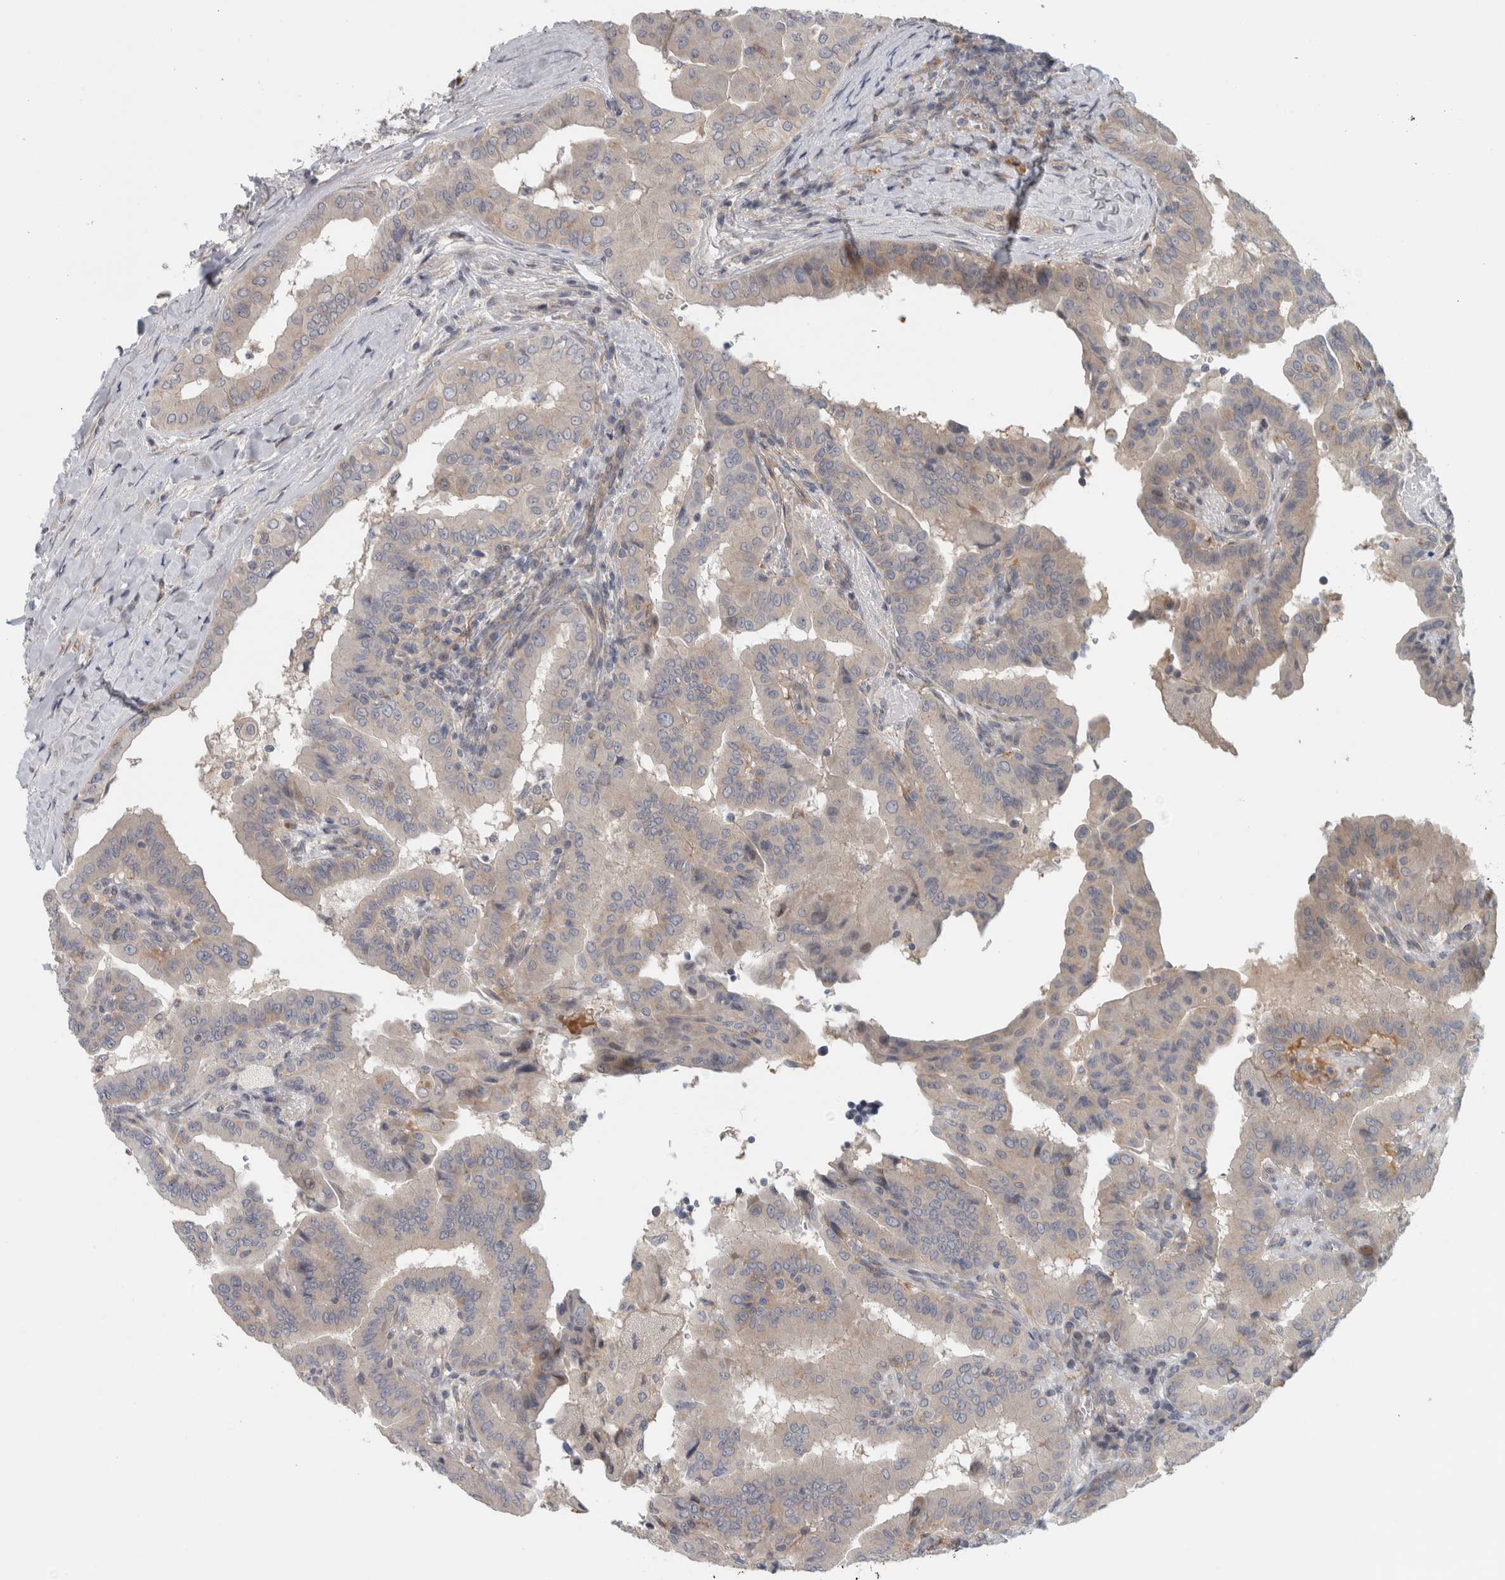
{"staining": {"intensity": "weak", "quantity": "<25%", "location": "cytoplasmic/membranous"}, "tissue": "thyroid cancer", "cell_type": "Tumor cells", "image_type": "cancer", "snomed": [{"axis": "morphology", "description": "Papillary adenocarcinoma, NOS"}, {"axis": "topography", "description": "Thyroid gland"}], "caption": "Tumor cells show no significant staining in thyroid papillary adenocarcinoma.", "gene": "ZNF804B", "patient": {"sex": "male", "age": 33}}